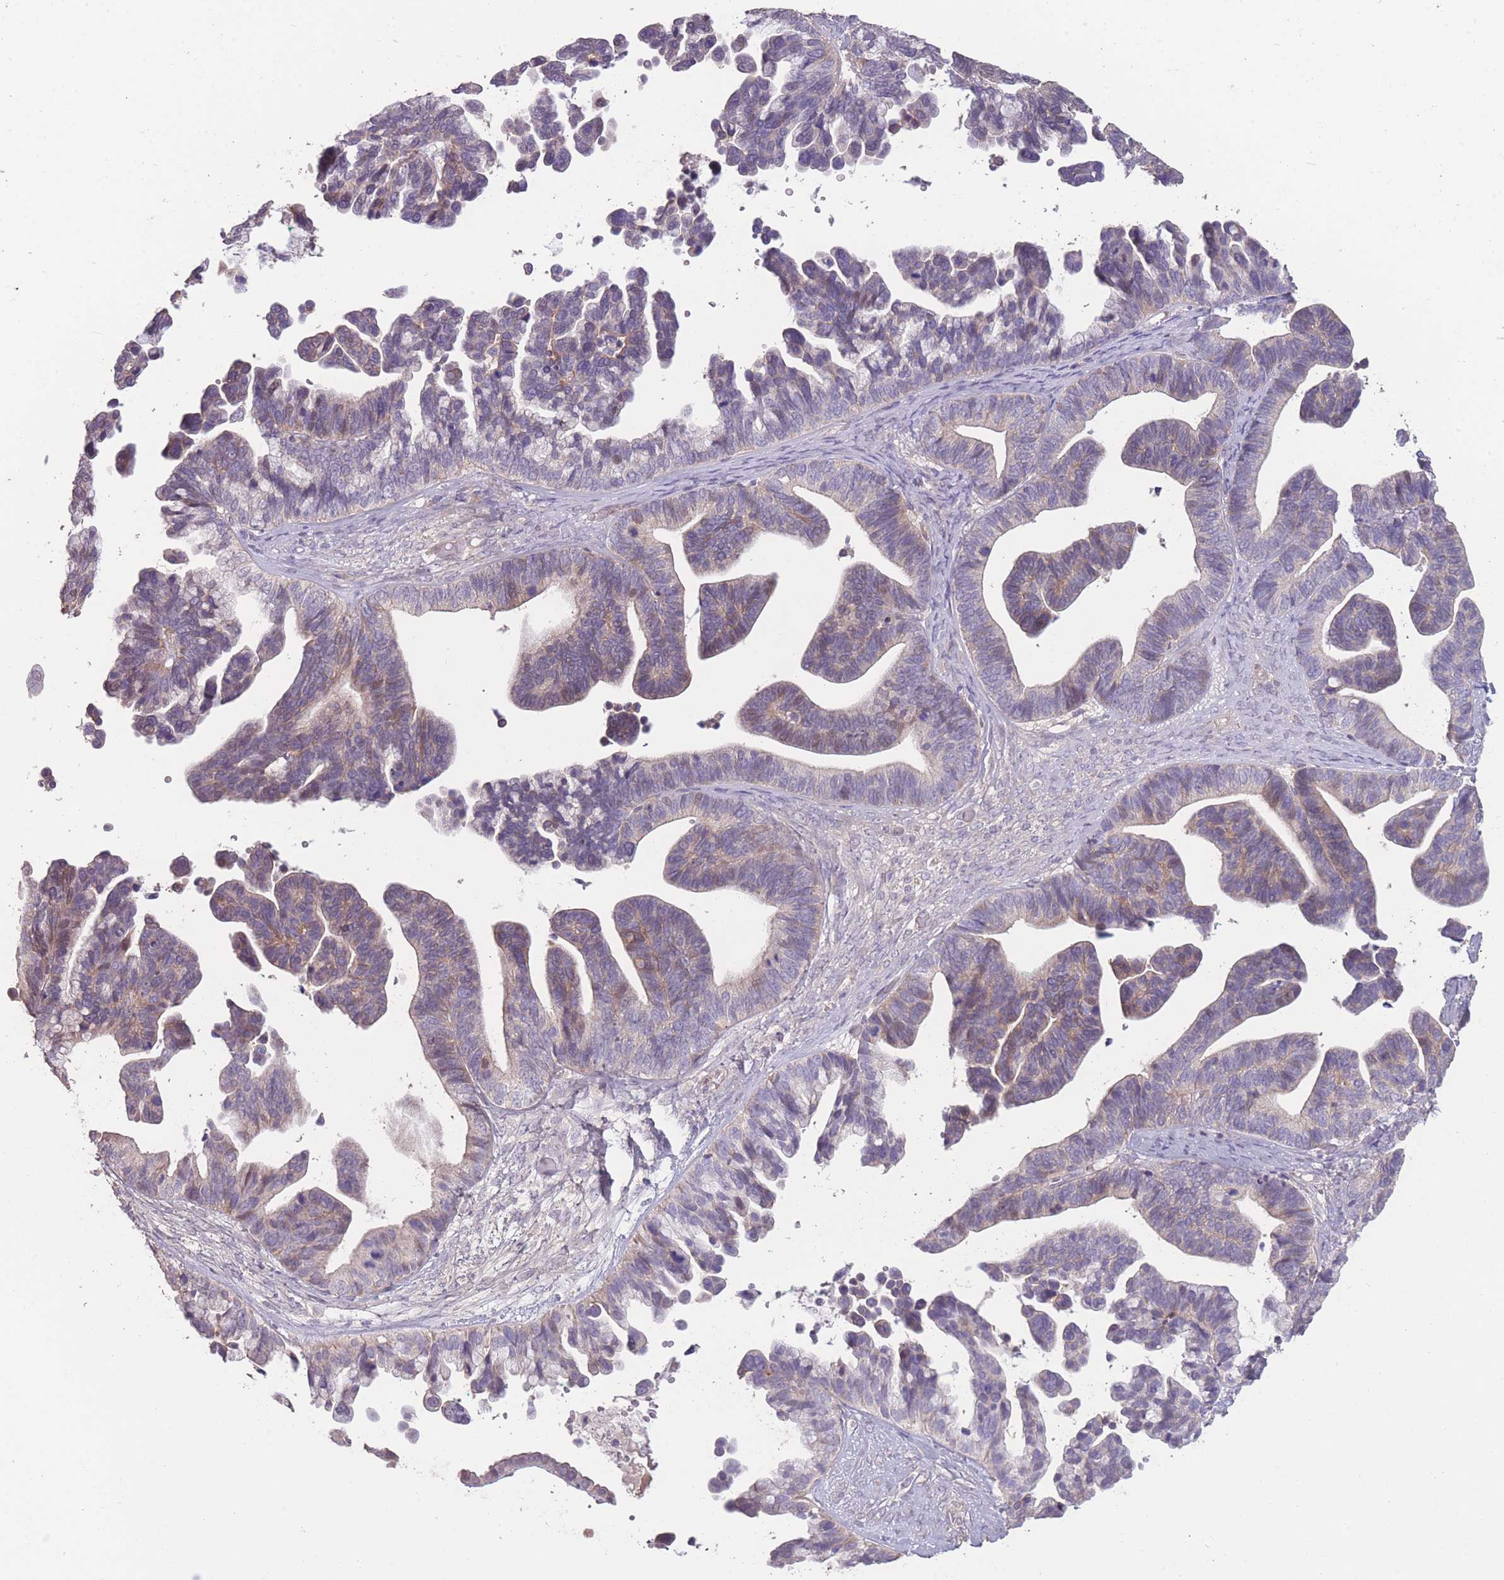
{"staining": {"intensity": "weak", "quantity": "<25%", "location": "cytoplasmic/membranous"}, "tissue": "ovarian cancer", "cell_type": "Tumor cells", "image_type": "cancer", "snomed": [{"axis": "morphology", "description": "Cystadenocarcinoma, serous, NOS"}, {"axis": "topography", "description": "Ovary"}], "caption": "An IHC image of ovarian cancer (serous cystadenocarcinoma) is shown. There is no staining in tumor cells of ovarian cancer (serous cystadenocarcinoma).", "gene": "RSPH10B", "patient": {"sex": "female", "age": 56}}